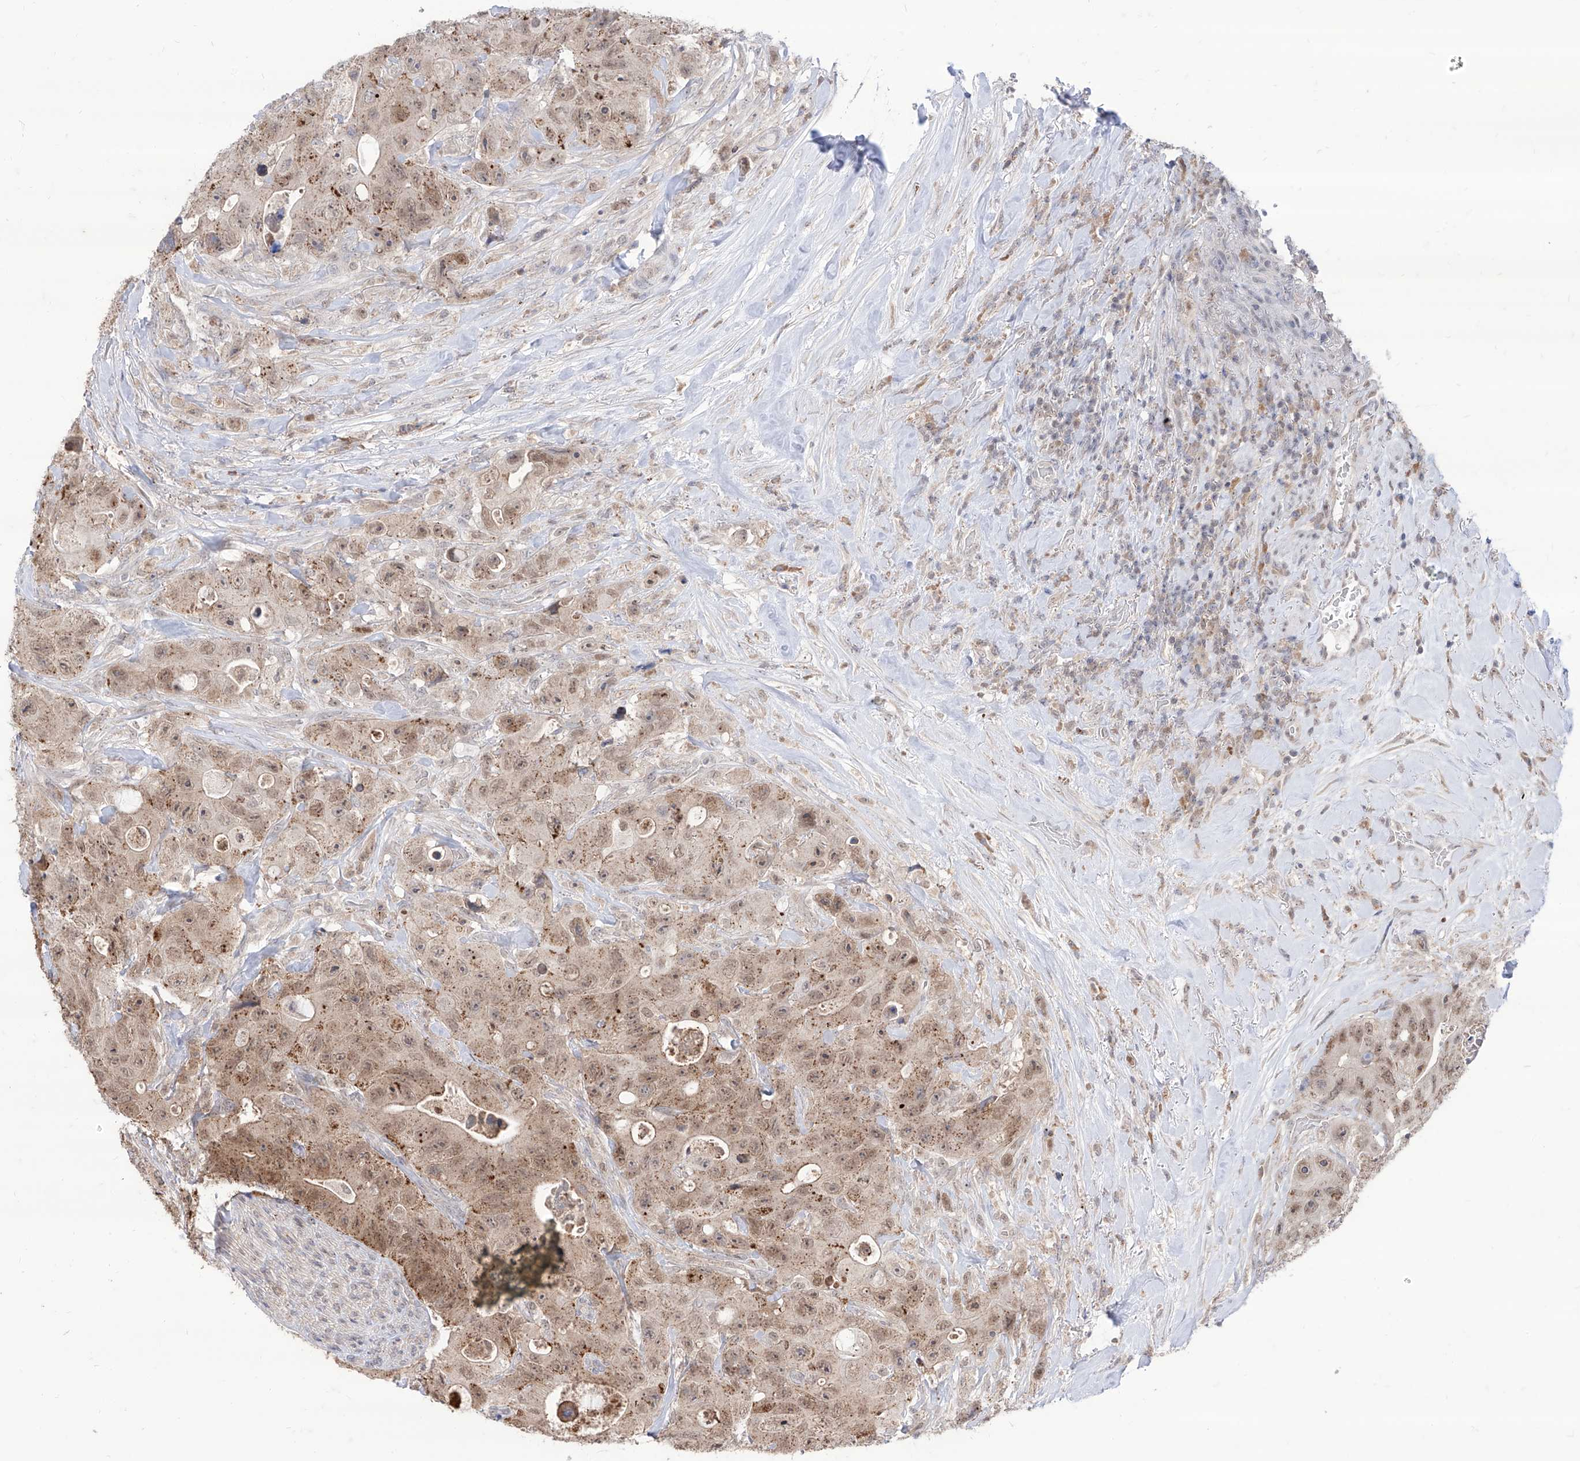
{"staining": {"intensity": "moderate", "quantity": ">75%", "location": "cytoplasmic/membranous,nuclear"}, "tissue": "colorectal cancer", "cell_type": "Tumor cells", "image_type": "cancer", "snomed": [{"axis": "morphology", "description": "Adenocarcinoma, NOS"}, {"axis": "topography", "description": "Colon"}], "caption": "Protein expression analysis of colorectal adenocarcinoma demonstrates moderate cytoplasmic/membranous and nuclear positivity in about >75% of tumor cells.", "gene": "BROX", "patient": {"sex": "female", "age": 46}}